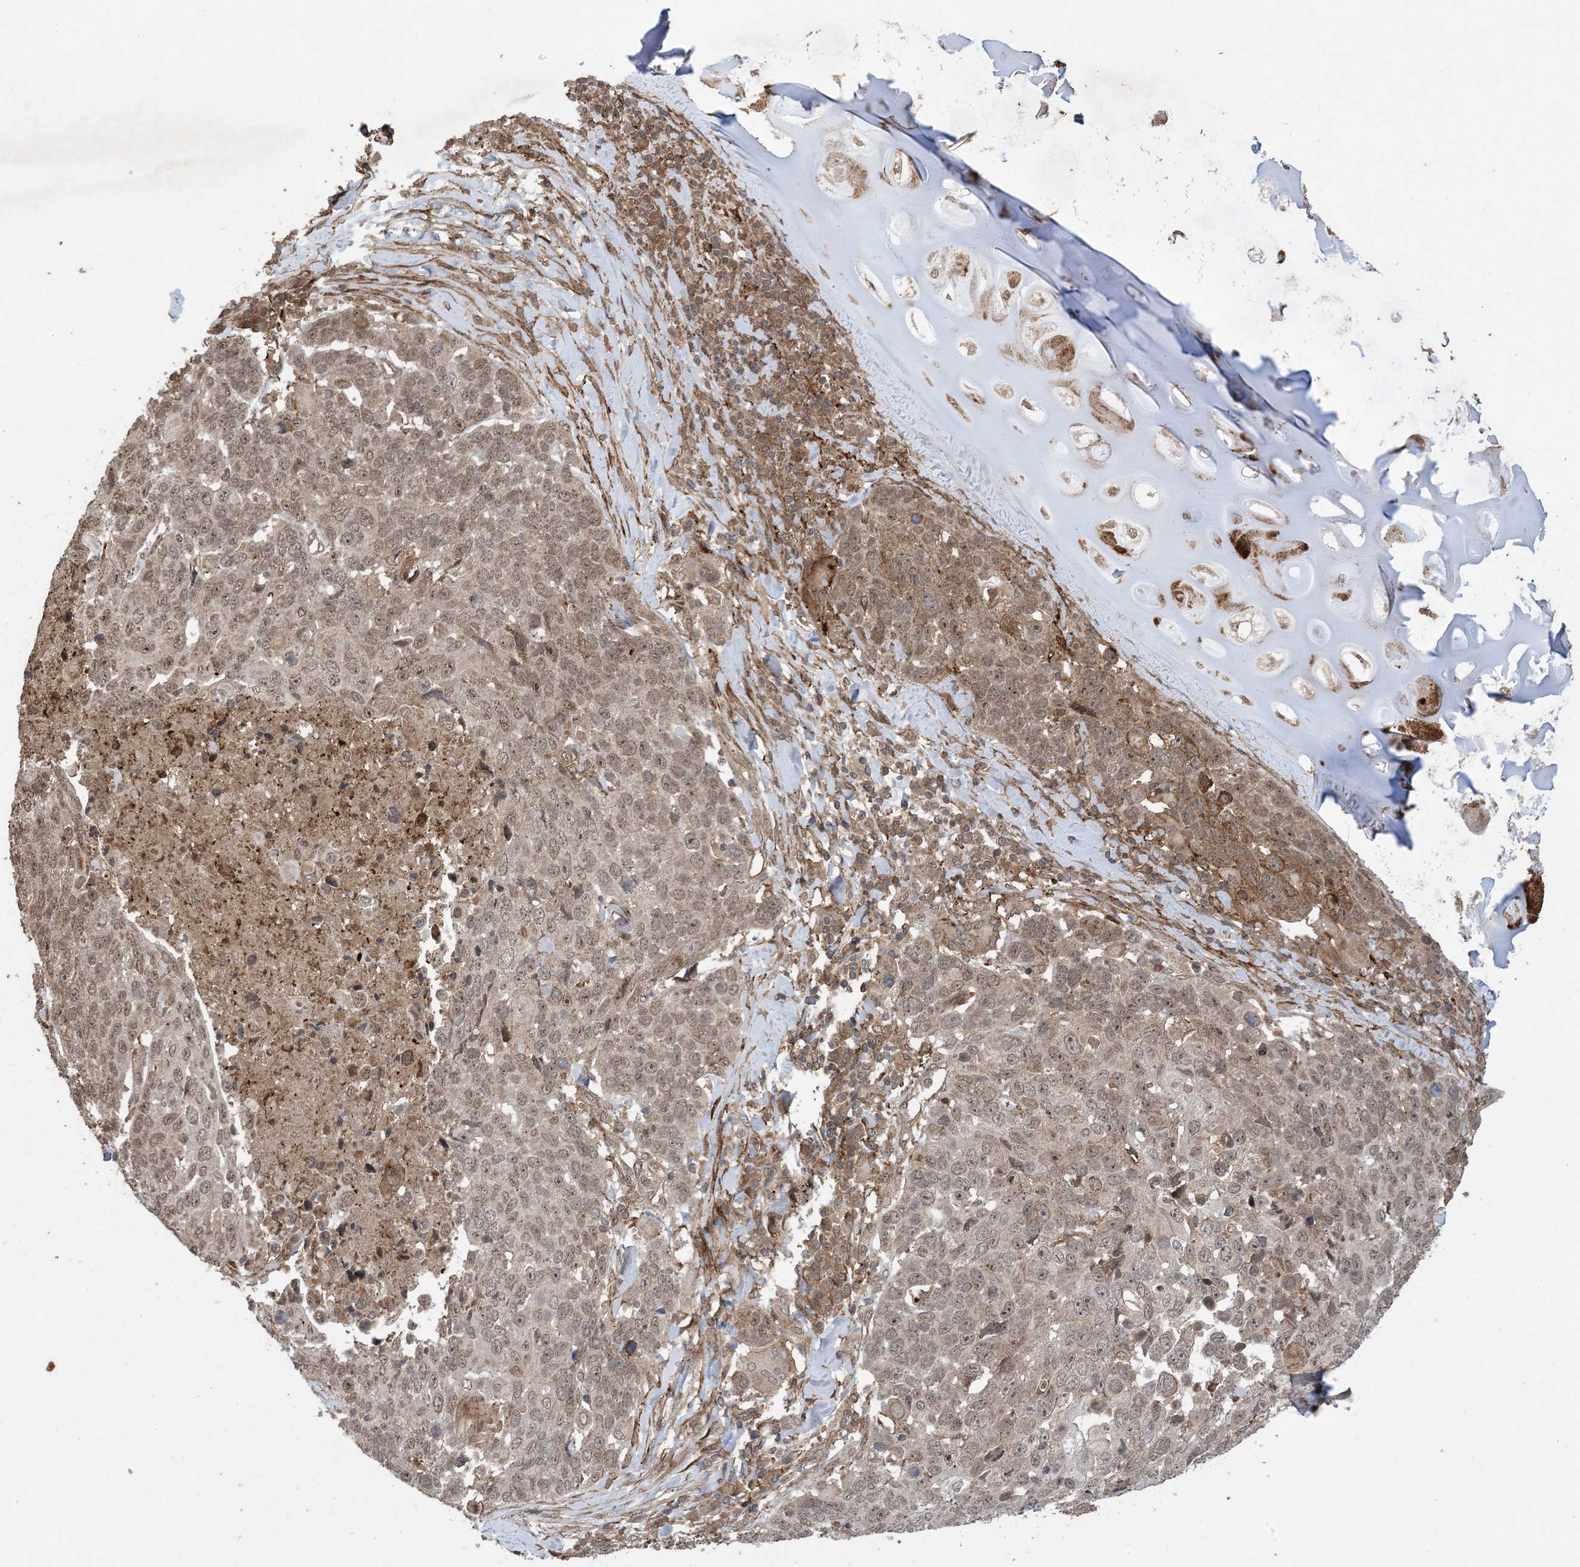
{"staining": {"intensity": "moderate", "quantity": ">75%", "location": "cytoplasmic/membranous,nuclear"}, "tissue": "lung cancer", "cell_type": "Tumor cells", "image_type": "cancer", "snomed": [{"axis": "morphology", "description": "Squamous cell carcinoma, NOS"}, {"axis": "topography", "description": "Lung"}], "caption": "Immunohistochemical staining of lung cancer (squamous cell carcinoma) reveals medium levels of moderate cytoplasmic/membranous and nuclear expression in about >75% of tumor cells. (DAB IHC, brown staining for protein, blue staining for nuclei).", "gene": "ZNF511", "patient": {"sex": "male", "age": 66}}